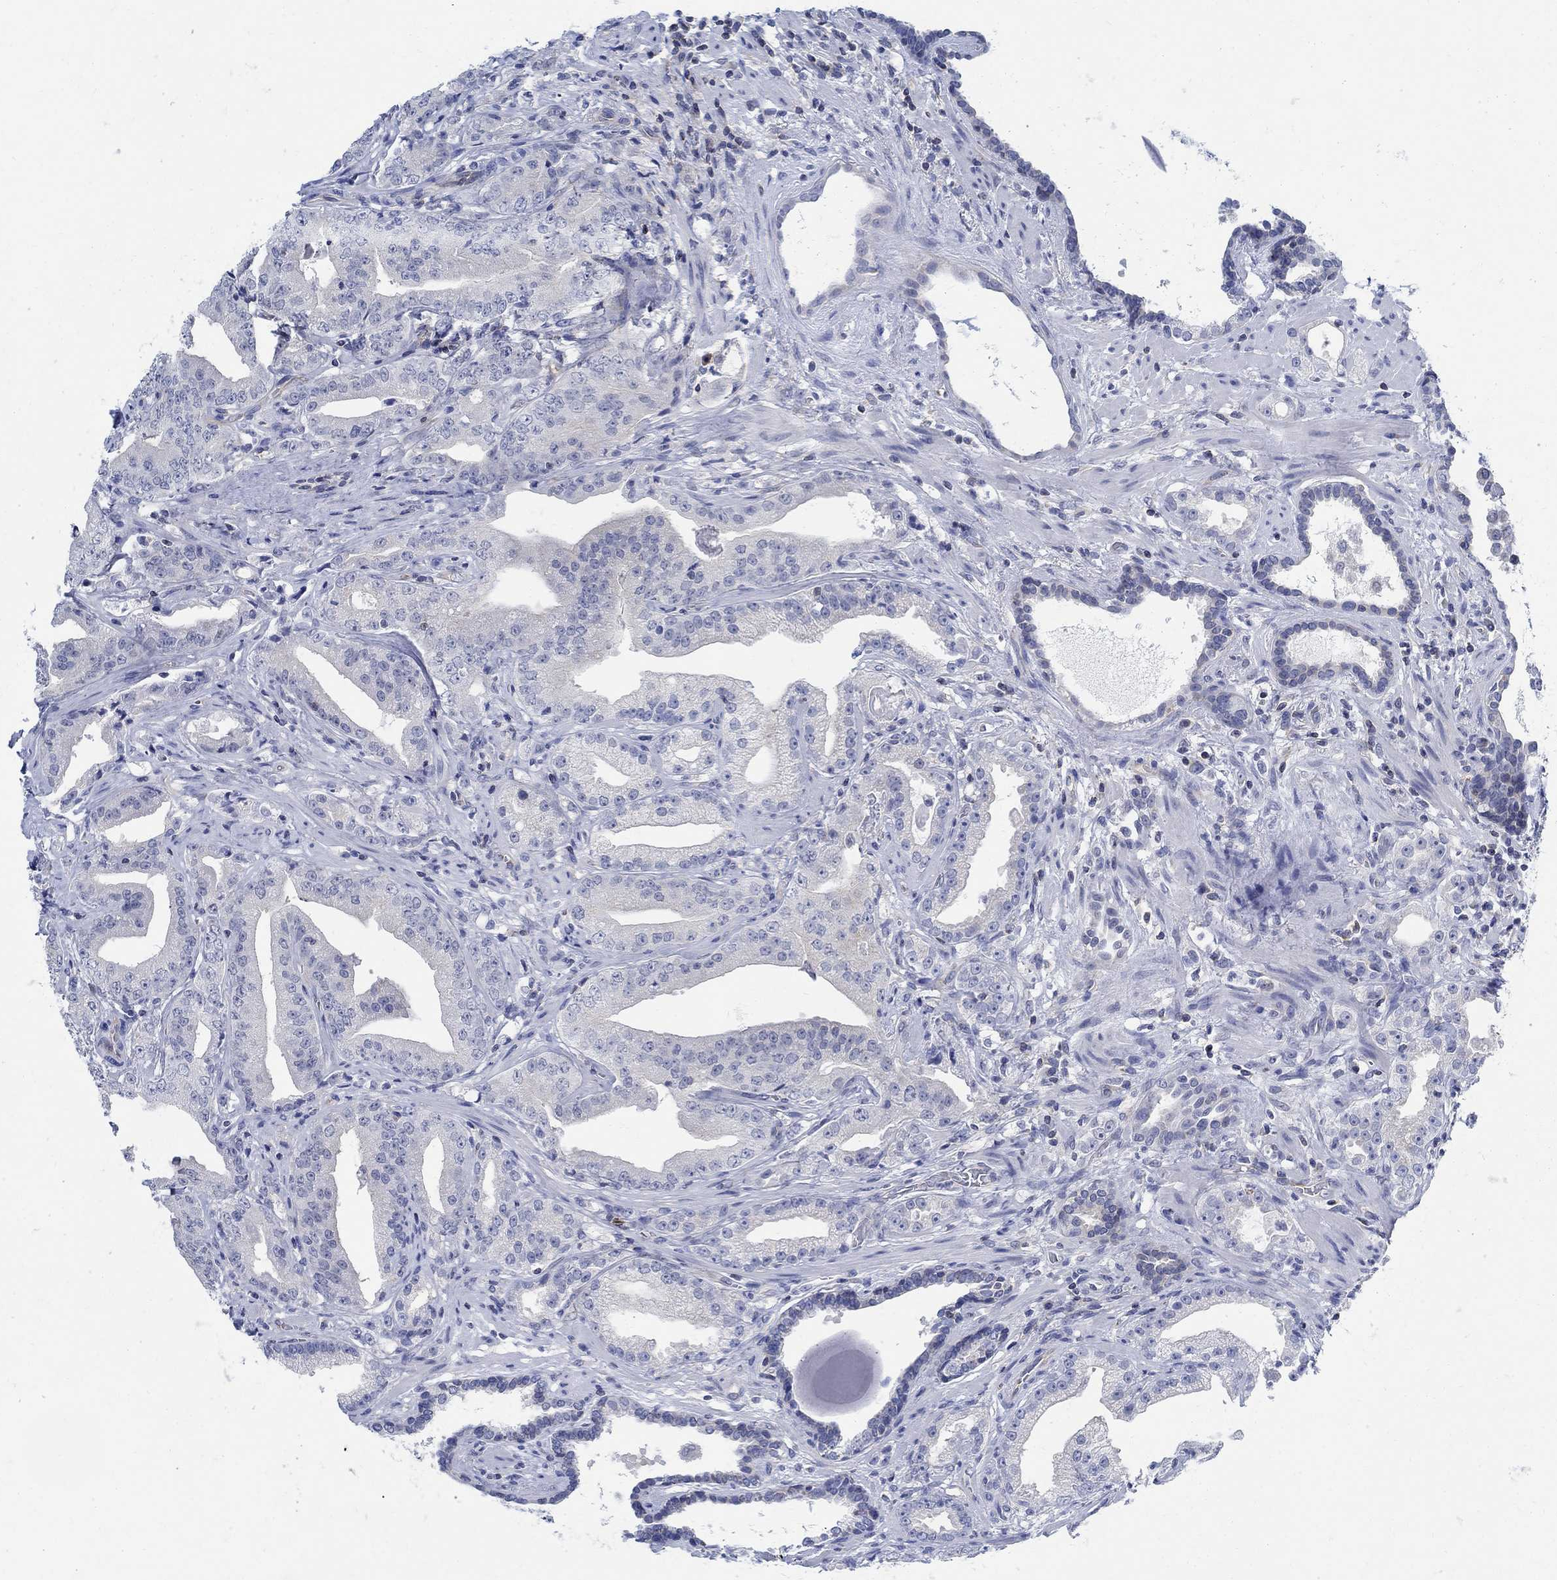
{"staining": {"intensity": "negative", "quantity": "none", "location": "none"}, "tissue": "prostate cancer", "cell_type": "Tumor cells", "image_type": "cancer", "snomed": [{"axis": "morphology", "description": "Adenocarcinoma, Low grade"}, {"axis": "topography", "description": "Prostate"}], "caption": "An immunohistochemistry histopathology image of adenocarcinoma (low-grade) (prostate) is shown. There is no staining in tumor cells of adenocarcinoma (low-grade) (prostate). Brightfield microscopy of IHC stained with DAB (3,3'-diaminobenzidine) (brown) and hematoxylin (blue), captured at high magnification.", "gene": "PHF21B", "patient": {"sex": "male", "age": 62}}